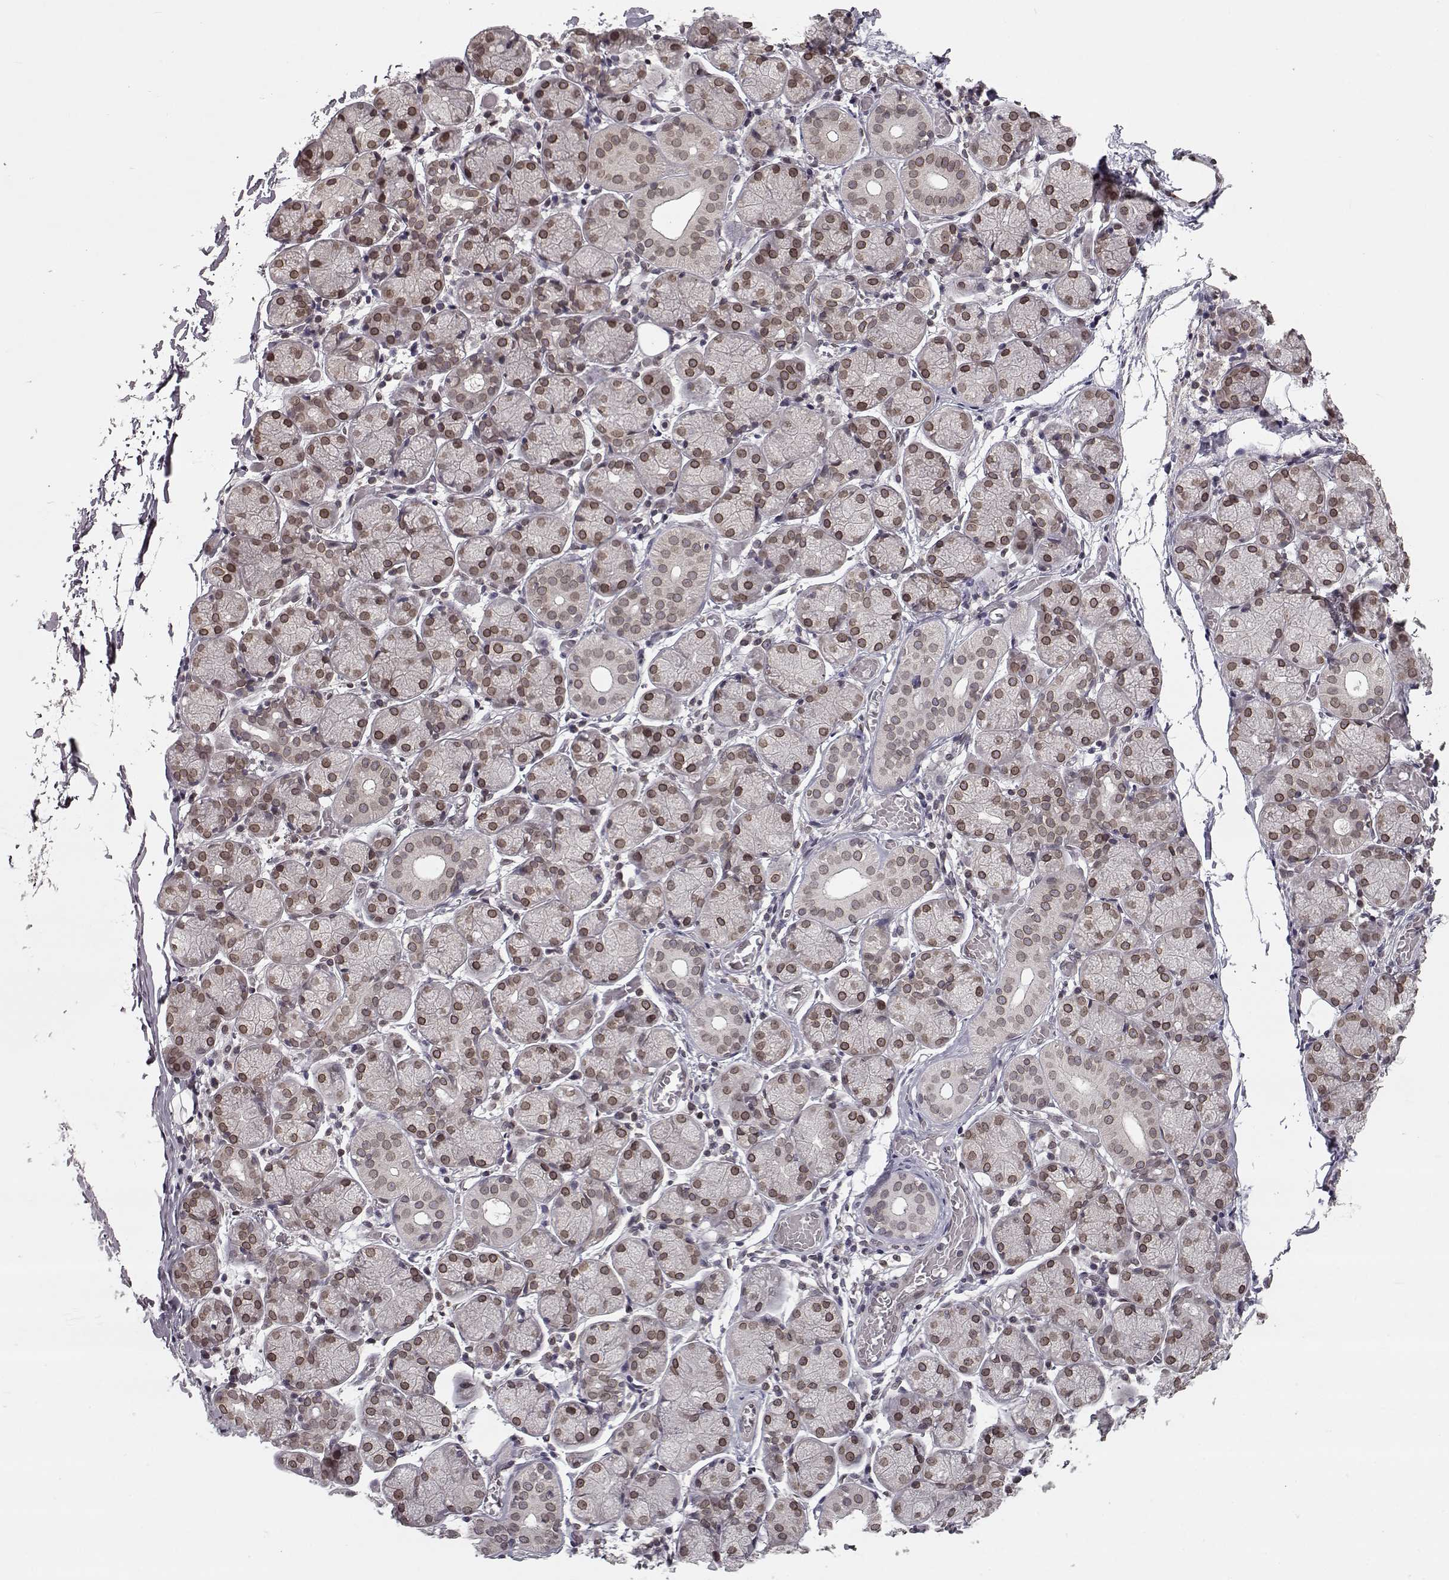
{"staining": {"intensity": "moderate", "quantity": ">75%", "location": "cytoplasmic/membranous,nuclear"}, "tissue": "salivary gland", "cell_type": "Glandular cells", "image_type": "normal", "snomed": [{"axis": "morphology", "description": "Normal tissue, NOS"}, {"axis": "topography", "description": "Salivary gland"}, {"axis": "topography", "description": "Peripheral nerve tissue"}], "caption": "Glandular cells reveal moderate cytoplasmic/membranous,nuclear staining in approximately >75% of cells in unremarkable salivary gland.", "gene": "NUP37", "patient": {"sex": "female", "age": 24}}